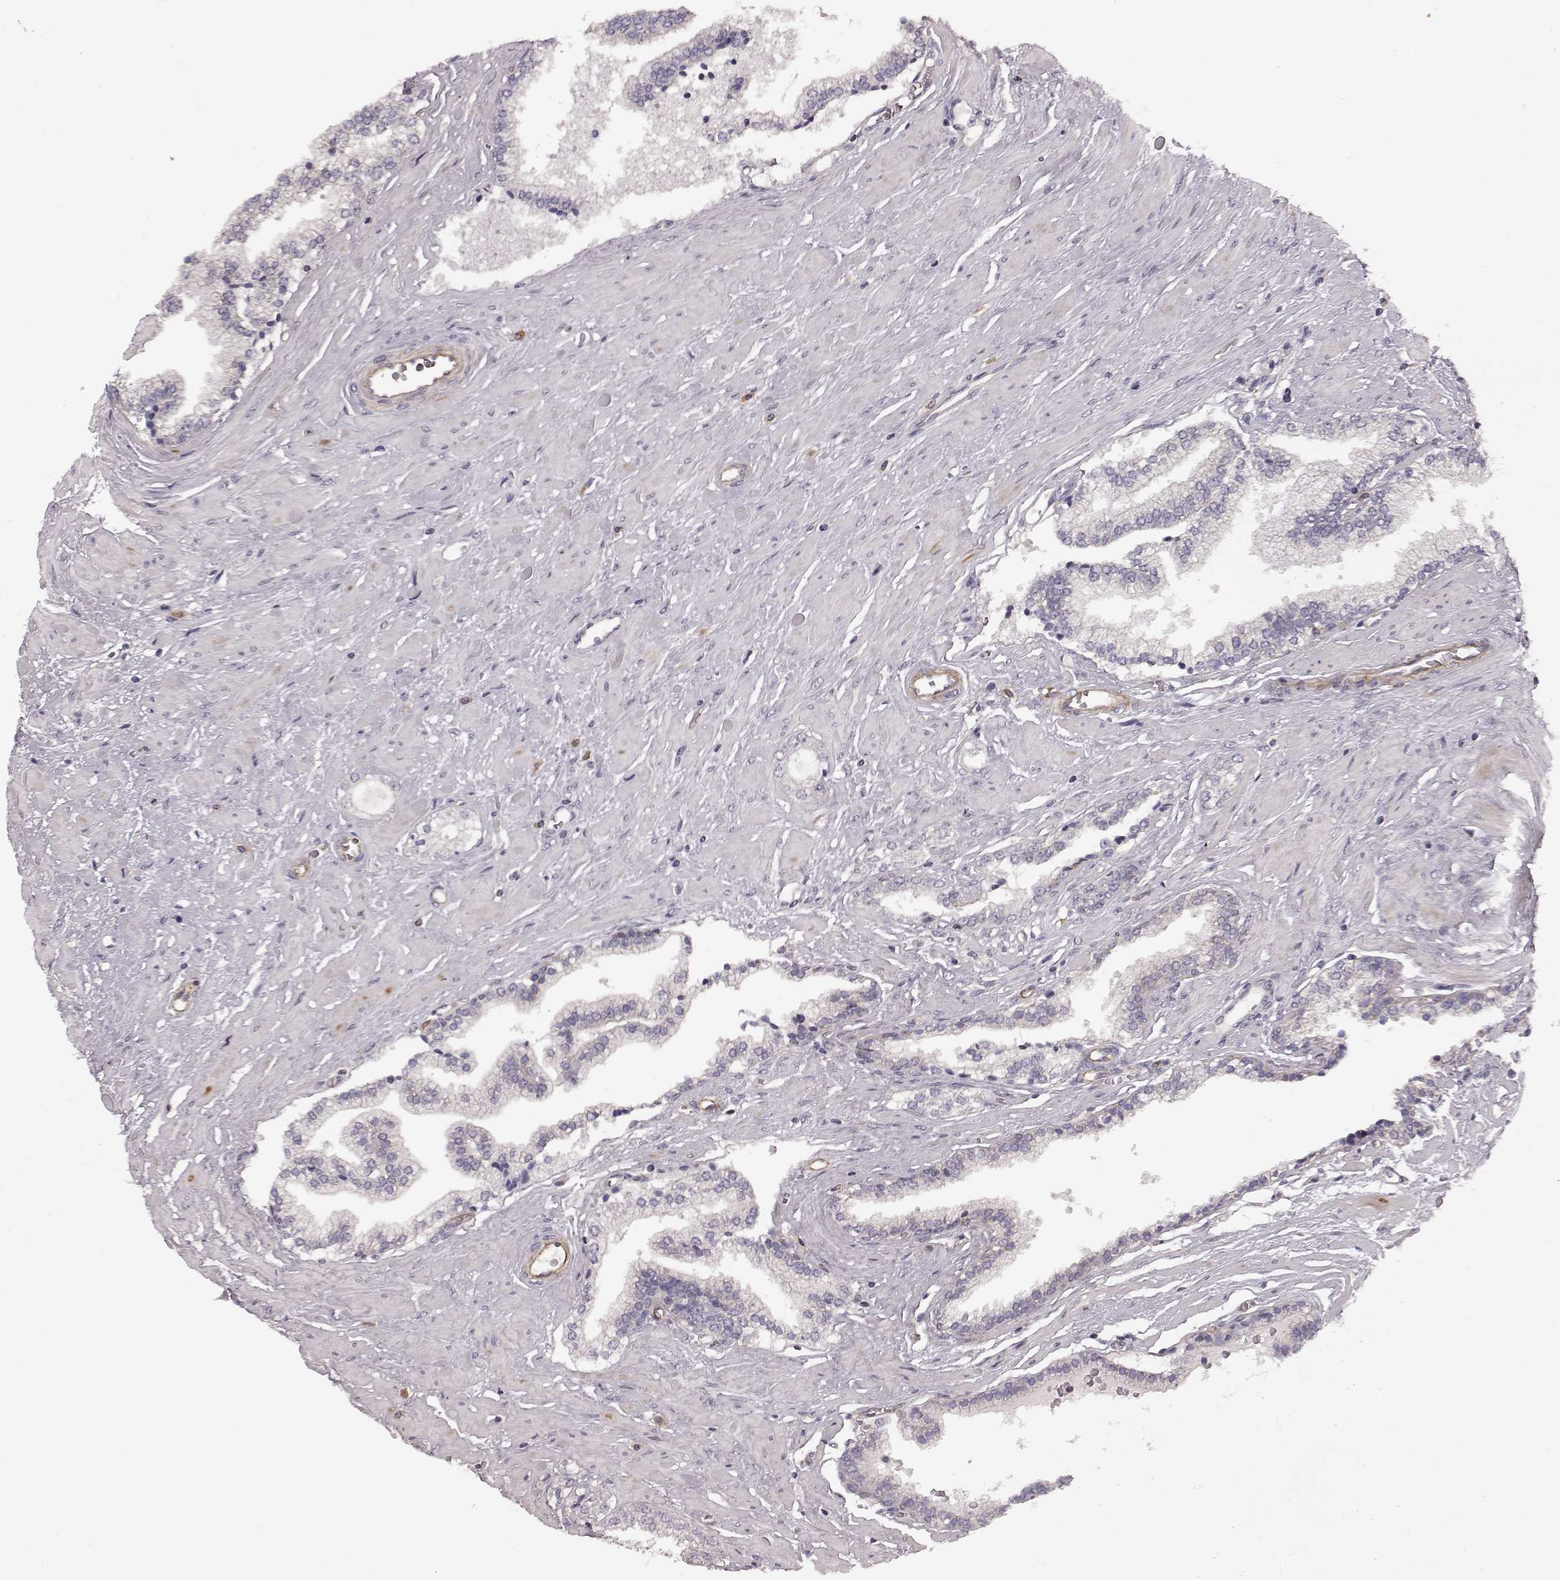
{"staining": {"intensity": "negative", "quantity": "none", "location": "none"}, "tissue": "prostate cancer", "cell_type": "Tumor cells", "image_type": "cancer", "snomed": [{"axis": "morphology", "description": "Adenocarcinoma, Low grade"}, {"axis": "topography", "description": "Prostate"}], "caption": "Human prostate cancer (adenocarcinoma (low-grade)) stained for a protein using IHC displays no staining in tumor cells.", "gene": "SLC22A18", "patient": {"sex": "male", "age": 60}}